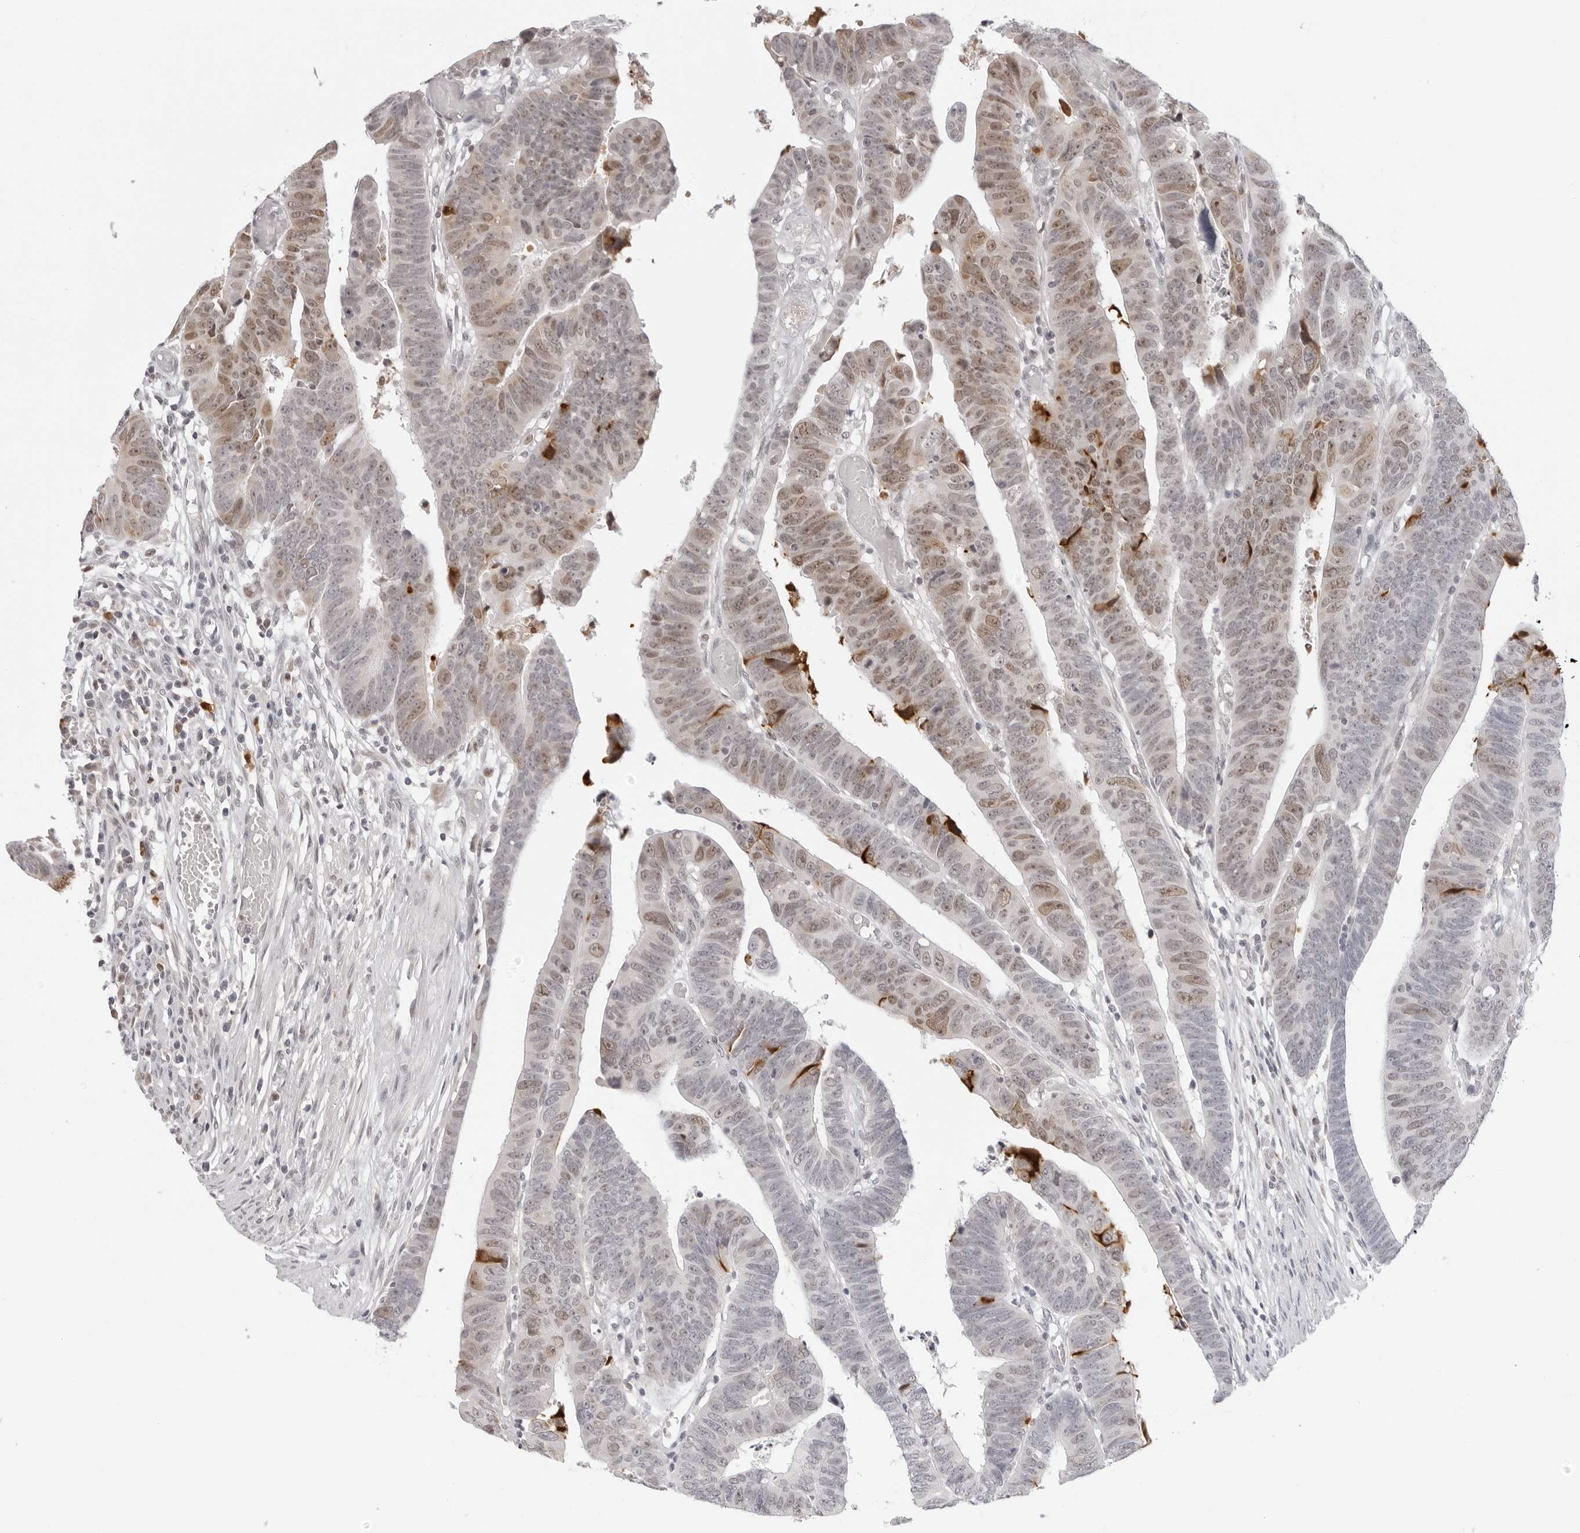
{"staining": {"intensity": "weak", "quantity": "25%-75%", "location": "cytoplasmic/membranous,nuclear"}, "tissue": "colorectal cancer", "cell_type": "Tumor cells", "image_type": "cancer", "snomed": [{"axis": "morphology", "description": "Adenocarcinoma, NOS"}, {"axis": "topography", "description": "Rectum"}], "caption": "Immunohistochemical staining of human adenocarcinoma (colorectal) displays weak cytoplasmic/membranous and nuclear protein positivity in approximately 25%-75% of tumor cells.", "gene": "MSH6", "patient": {"sex": "female", "age": 65}}